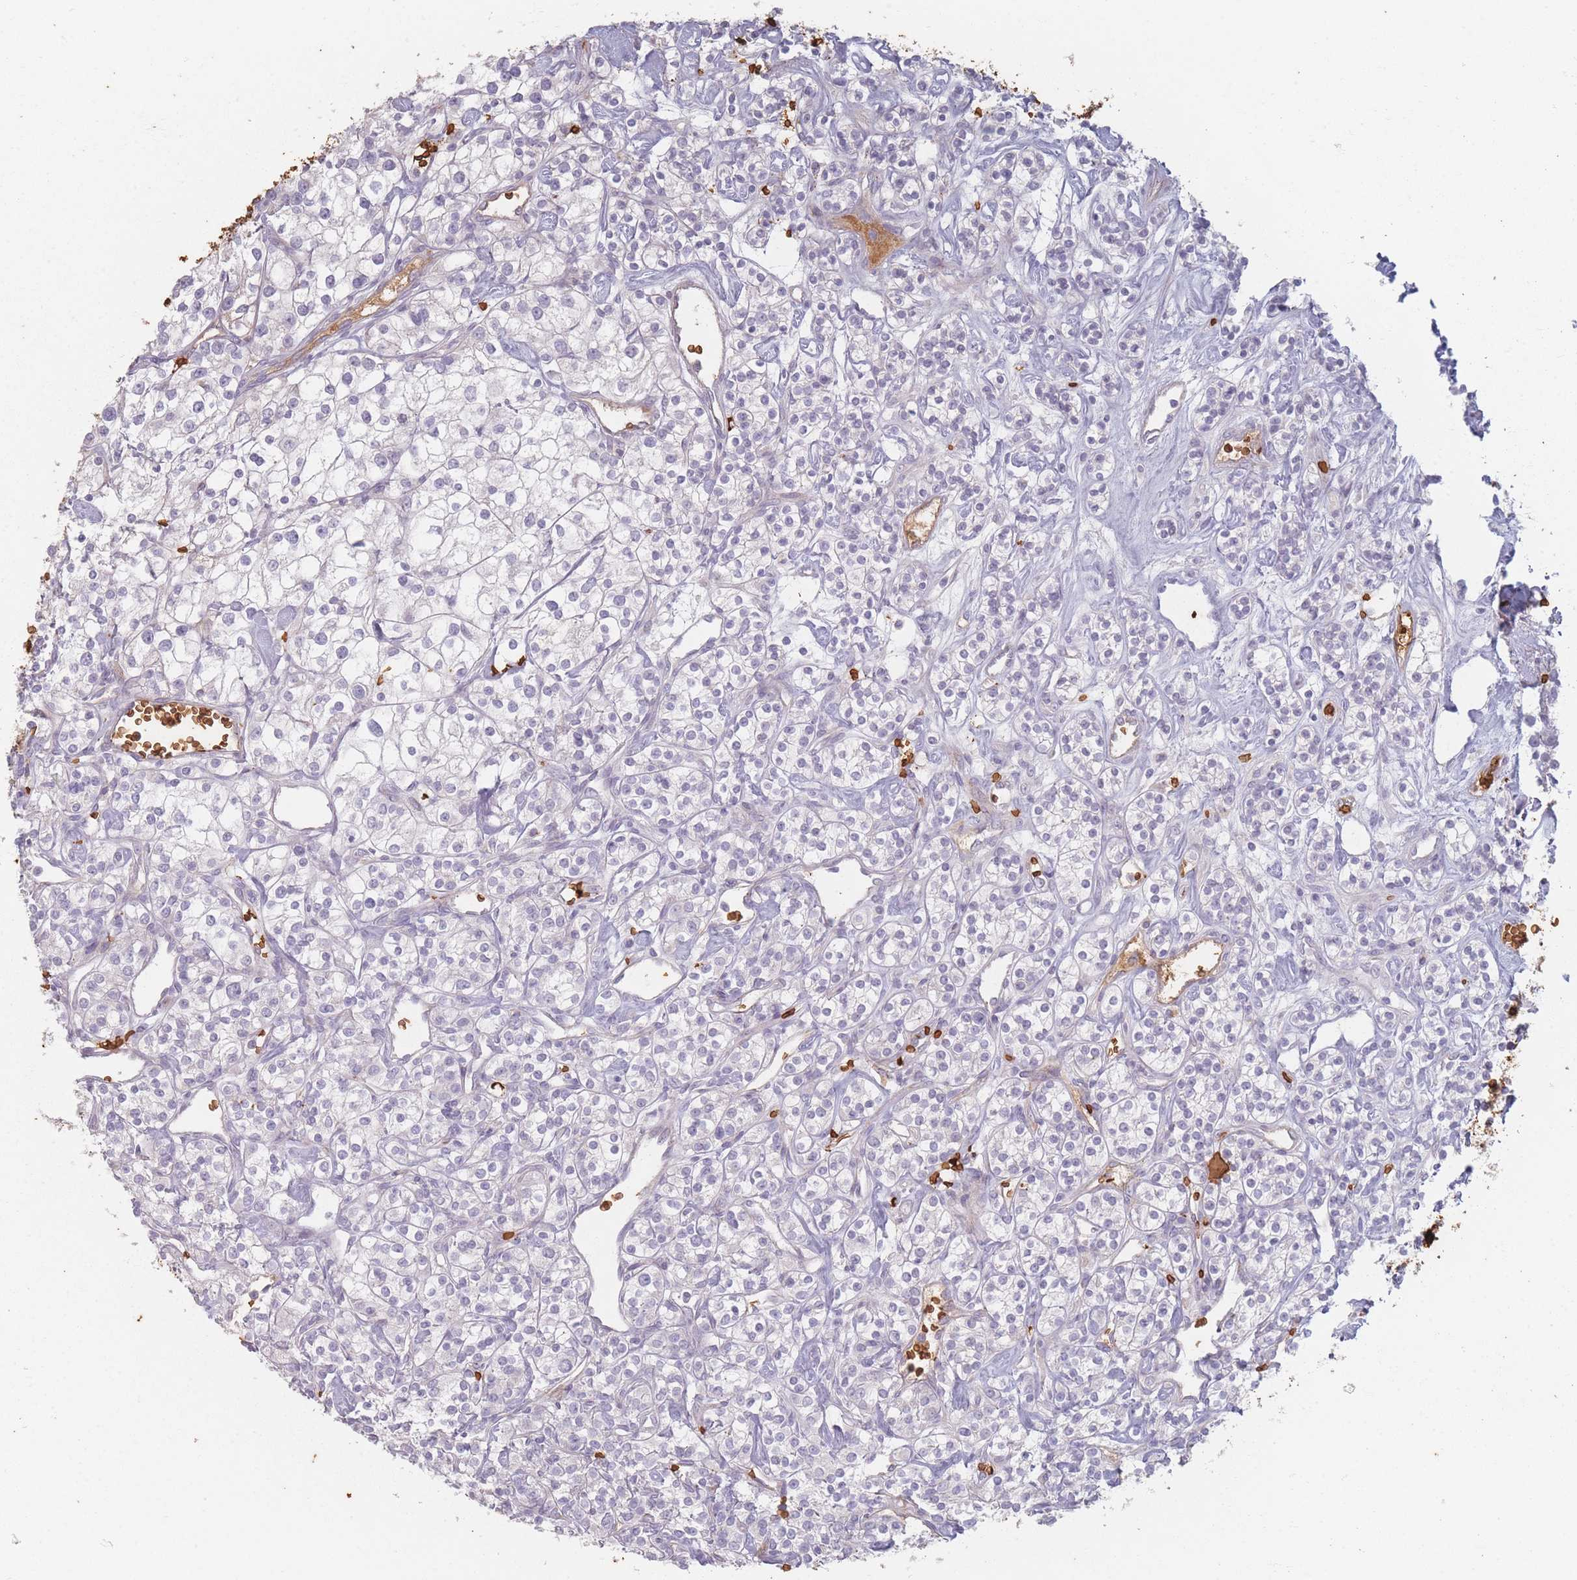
{"staining": {"intensity": "negative", "quantity": "none", "location": "none"}, "tissue": "renal cancer", "cell_type": "Tumor cells", "image_type": "cancer", "snomed": [{"axis": "morphology", "description": "Adenocarcinoma, NOS"}, {"axis": "topography", "description": "Kidney"}], "caption": "IHC image of neoplastic tissue: renal adenocarcinoma stained with DAB (3,3'-diaminobenzidine) shows no significant protein expression in tumor cells. (Immunohistochemistry, brightfield microscopy, high magnification).", "gene": "SLC2A6", "patient": {"sex": "male", "age": 77}}